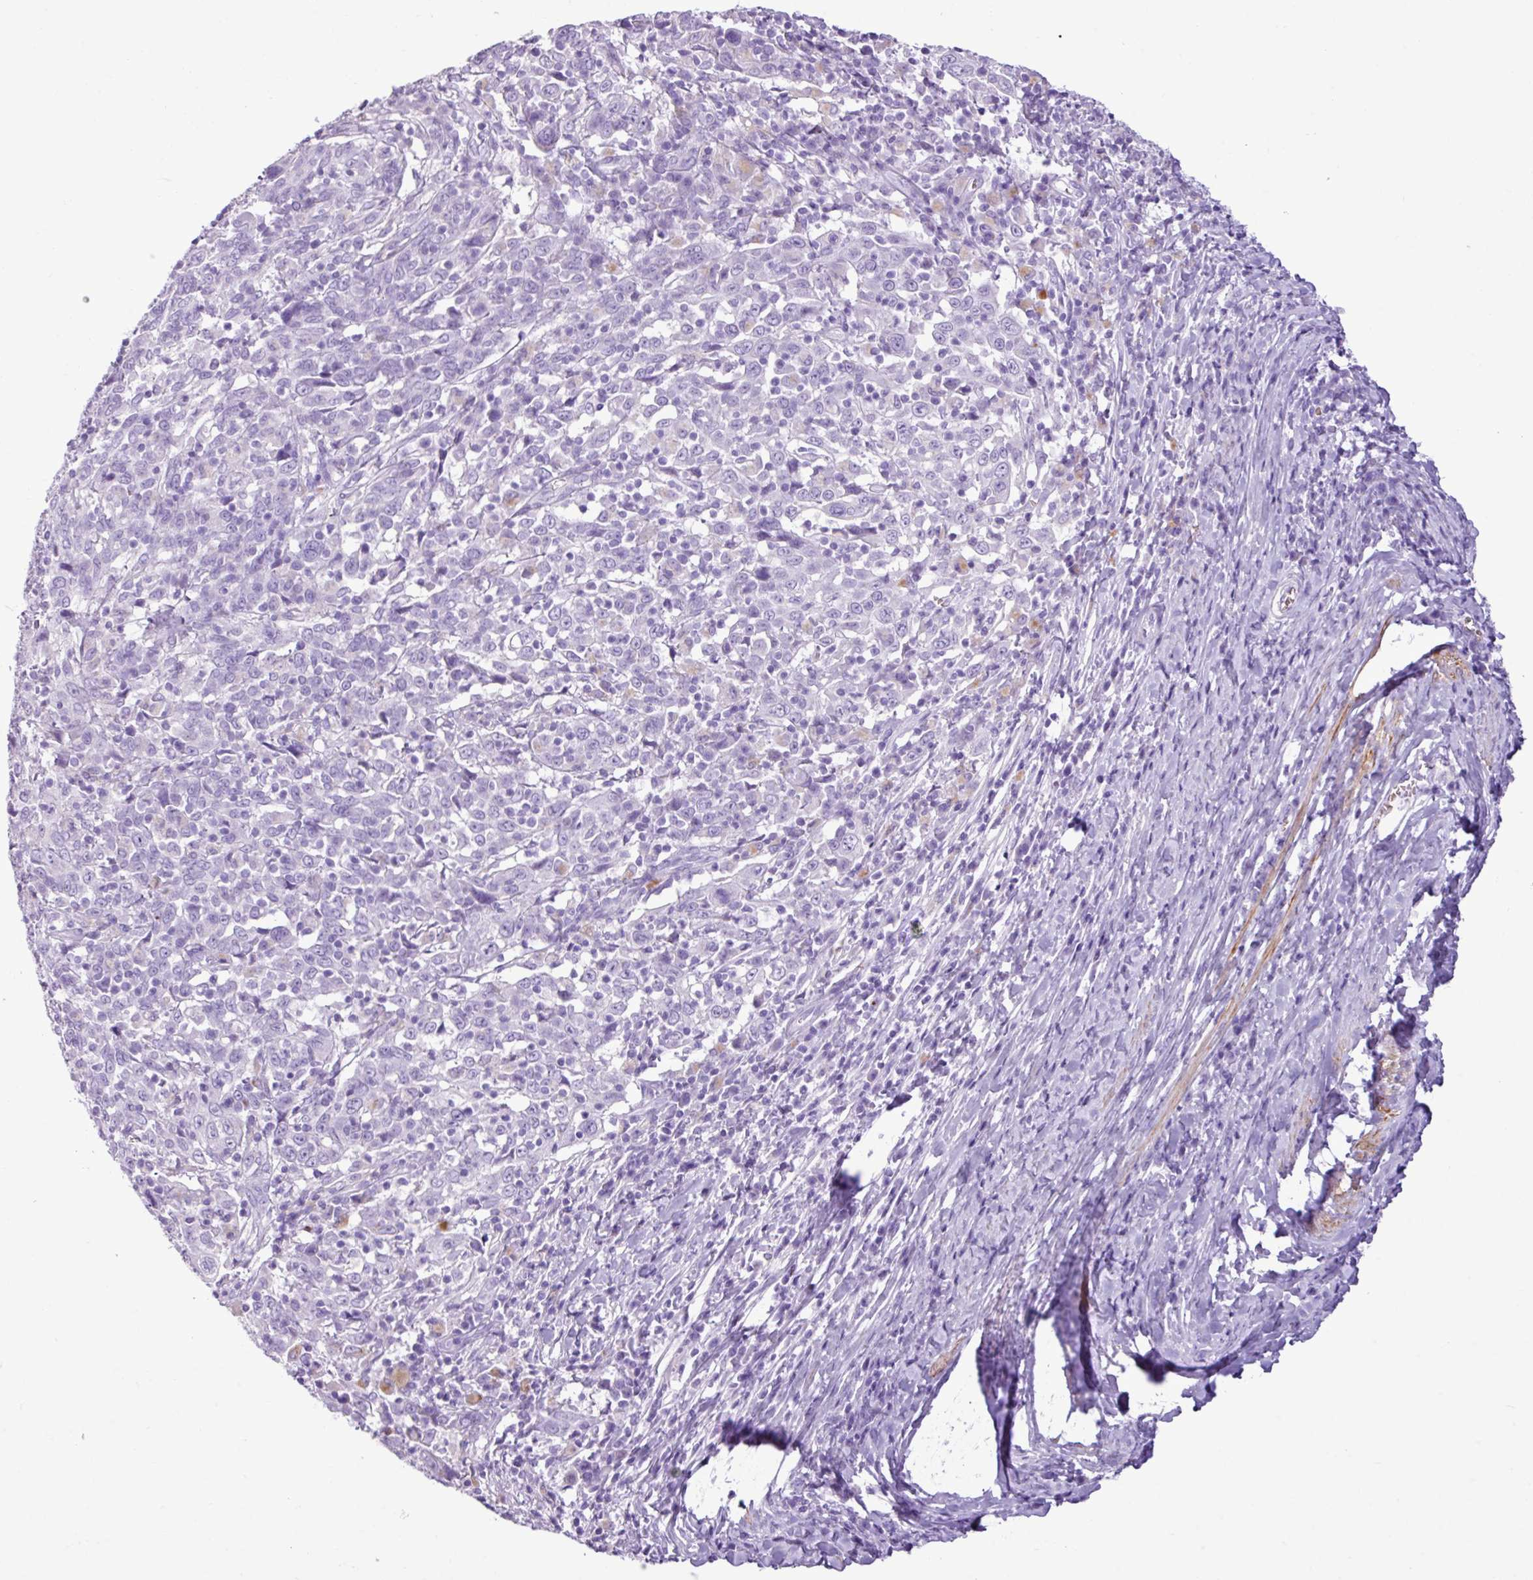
{"staining": {"intensity": "negative", "quantity": "none", "location": "none"}, "tissue": "cervical cancer", "cell_type": "Tumor cells", "image_type": "cancer", "snomed": [{"axis": "morphology", "description": "Squamous cell carcinoma, NOS"}, {"axis": "topography", "description": "Cervix"}], "caption": "IHC of cervical cancer (squamous cell carcinoma) reveals no positivity in tumor cells. (Brightfield microscopy of DAB (3,3'-diaminobenzidine) immunohistochemistry at high magnification).", "gene": "ZSCAN5A", "patient": {"sex": "female", "age": 46}}